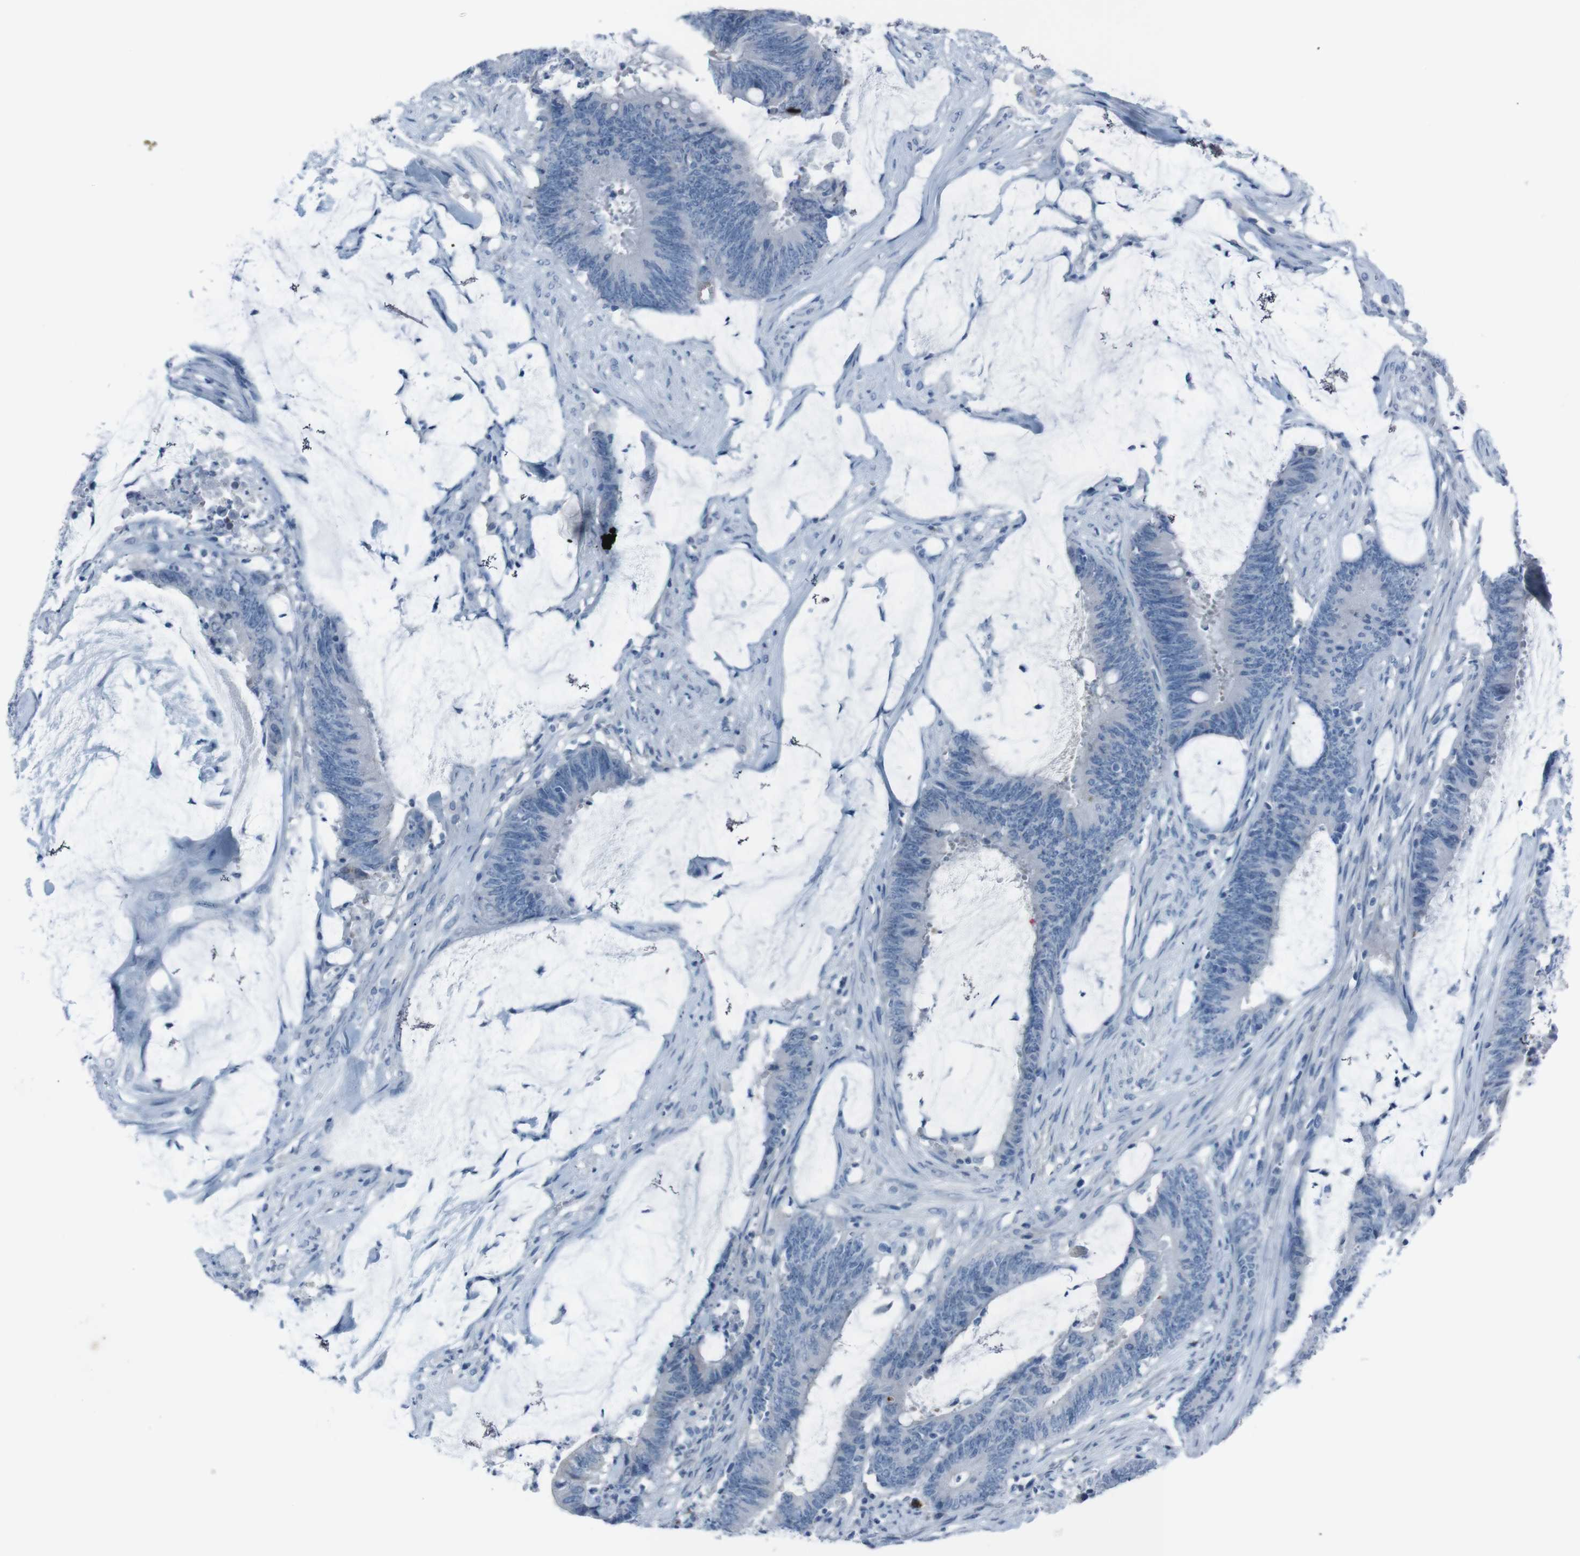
{"staining": {"intensity": "negative", "quantity": "none", "location": "none"}, "tissue": "colorectal cancer", "cell_type": "Tumor cells", "image_type": "cancer", "snomed": [{"axis": "morphology", "description": "Adenocarcinoma, NOS"}, {"axis": "topography", "description": "Rectum"}], "caption": "Colorectal cancer (adenocarcinoma) was stained to show a protein in brown. There is no significant staining in tumor cells.", "gene": "ST6GAL1", "patient": {"sex": "female", "age": 66}}